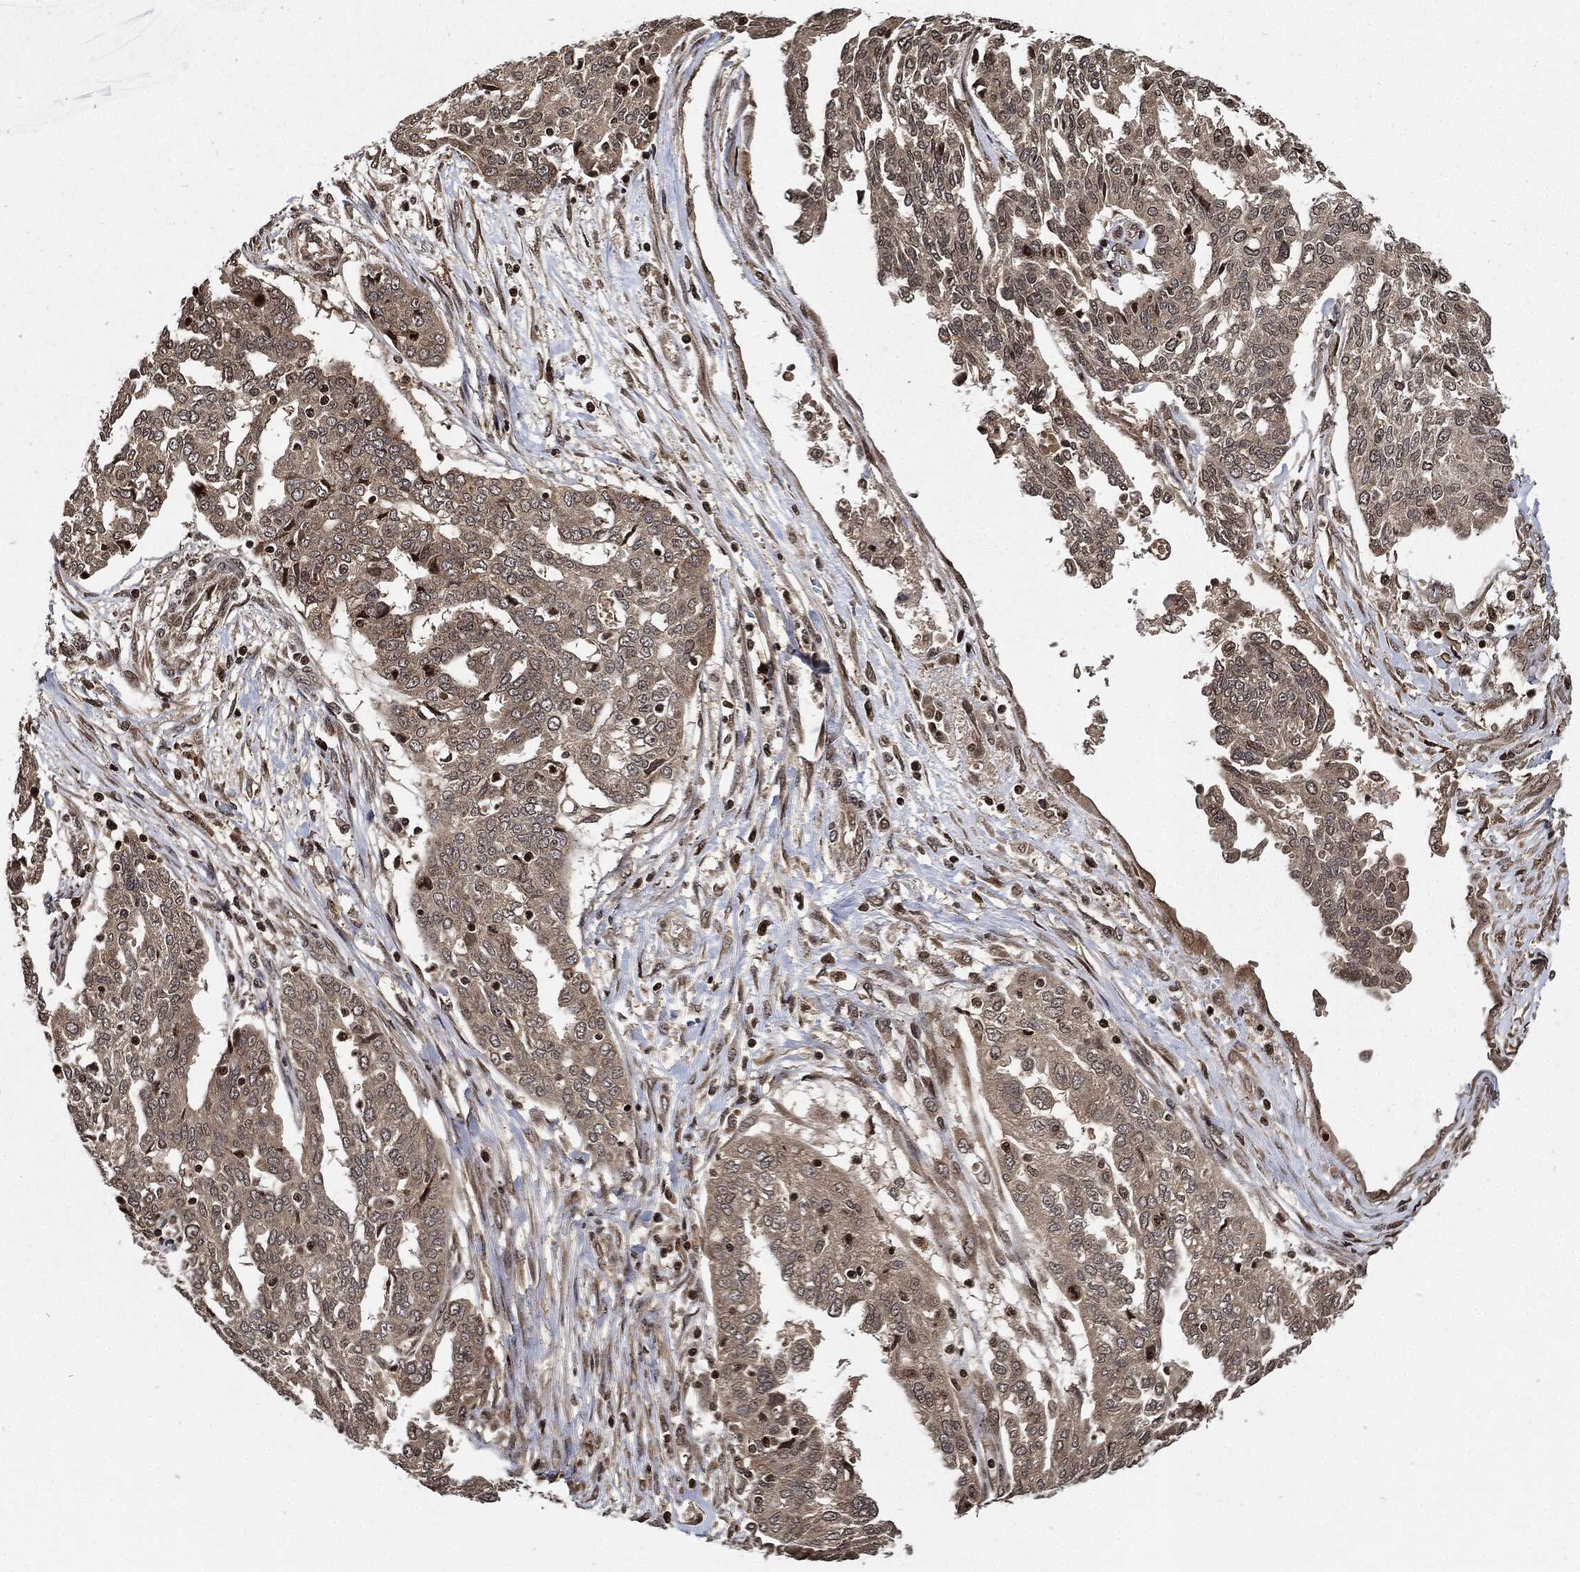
{"staining": {"intensity": "negative", "quantity": "none", "location": "none"}, "tissue": "ovarian cancer", "cell_type": "Tumor cells", "image_type": "cancer", "snomed": [{"axis": "morphology", "description": "Cystadenocarcinoma, serous, NOS"}, {"axis": "topography", "description": "Ovary"}], "caption": "Tumor cells are negative for brown protein staining in ovarian cancer (serous cystadenocarcinoma). Brightfield microscopy of immunohistochemistry (IHC) stained with DAB (brown) and hematoxylin (blue), captured at high magnification.", "gene": "PDK1", "patient": {"sex": "female", "age": 67}}